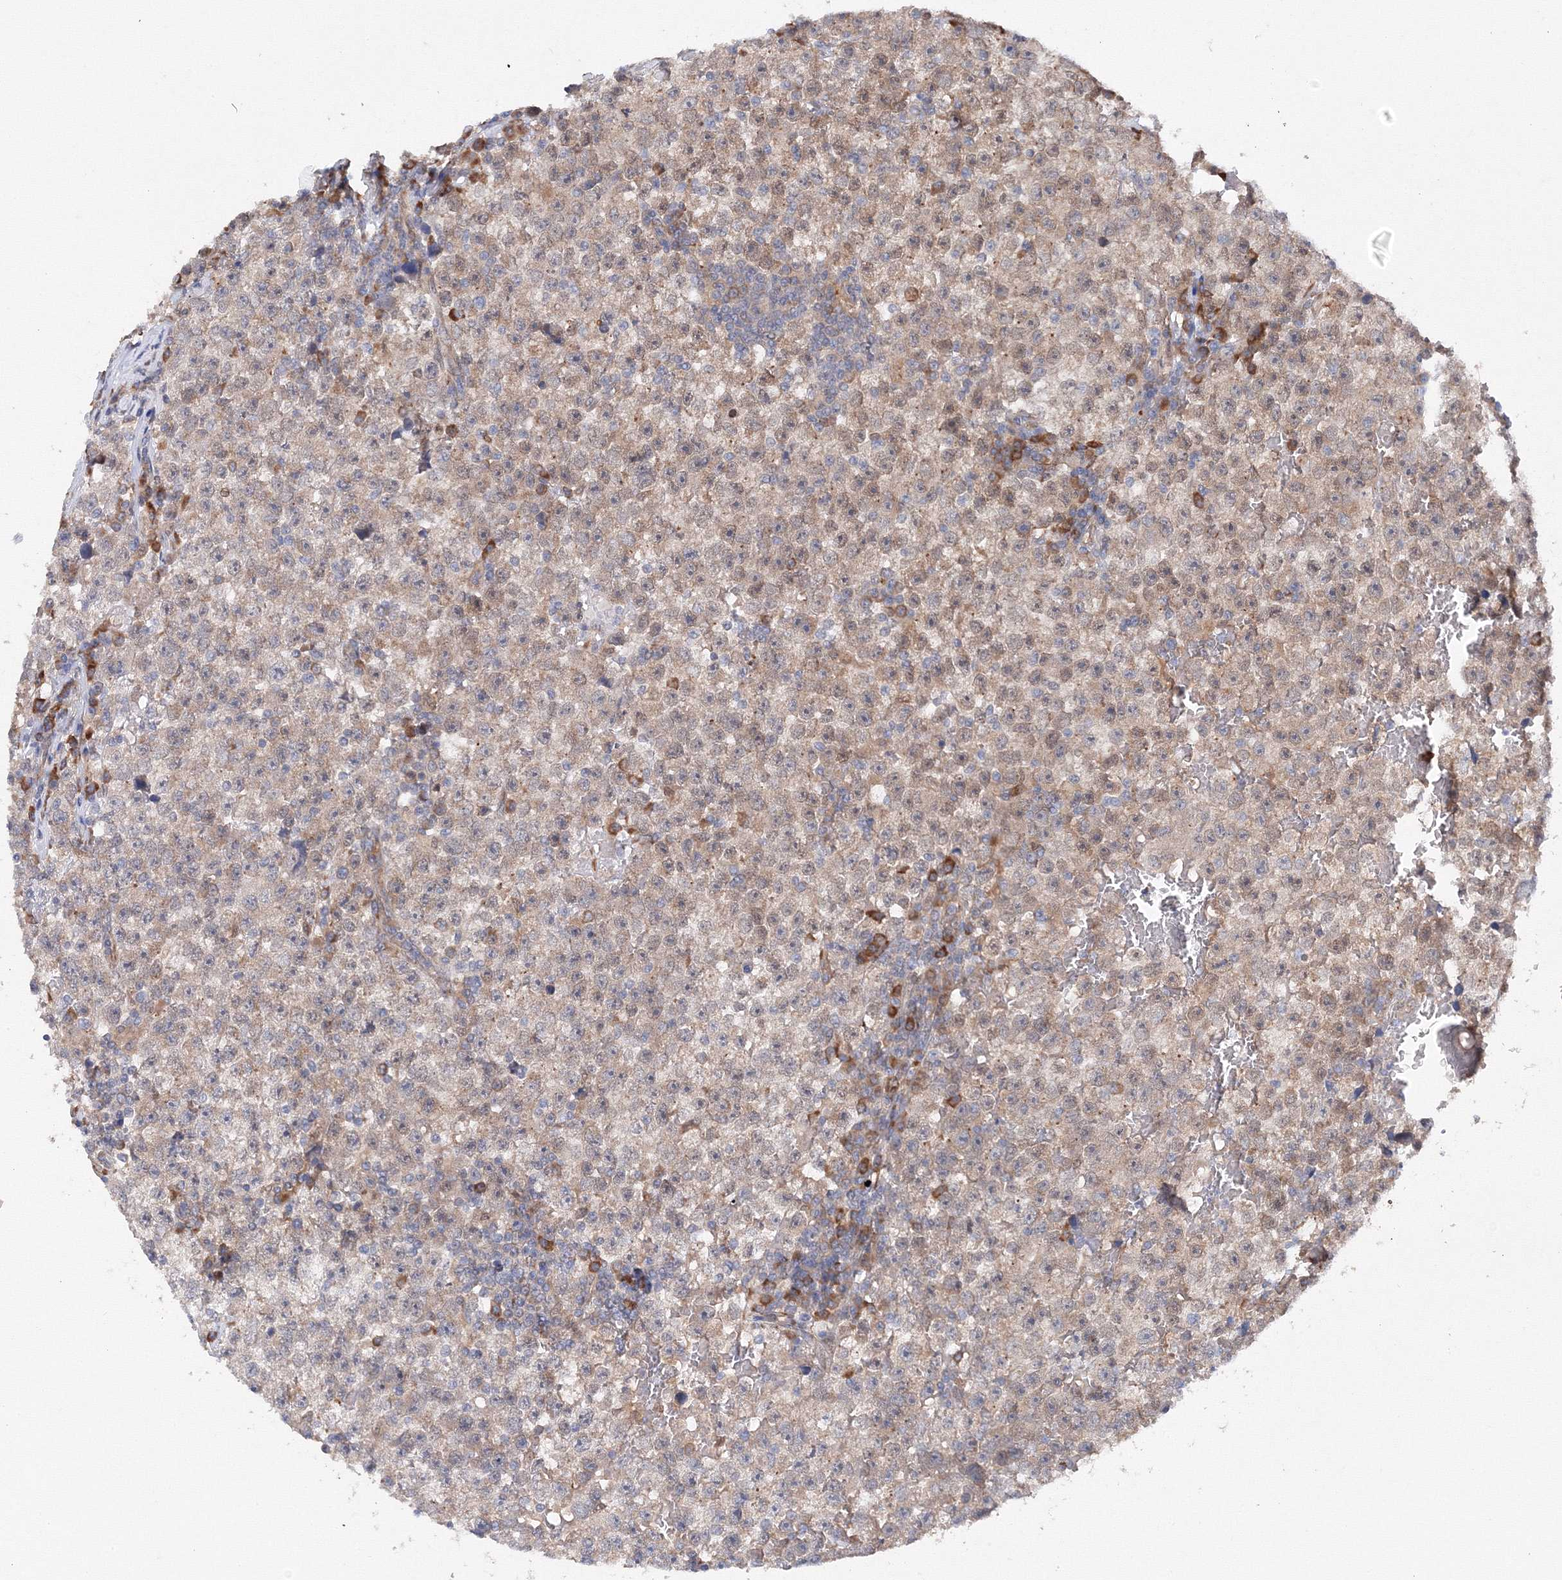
{"staining": {"intensity": "weak", "quantity": "25%-75%", "location": "cytoplasmic/membranous"}, "tissue": "testis cancer", "cell_type": "Tumor cells", "image_type": "cancer", "snomed": [{"axis": "morphology", "description": "Seminoma, NOS"}, {"axis": "topography", "description": "Testis"}], "caption": "Protein staining demonstrates weak cytoplasmic/membranous staining in about 25%-75% of tumor cells in testis seminoma. (DAB (3,3'-diaminobenzidine) IHC with brightfield microscopy, high magnification).", "gene": "DIS3L2", "patient": {"sex": "male", "age": 22}}